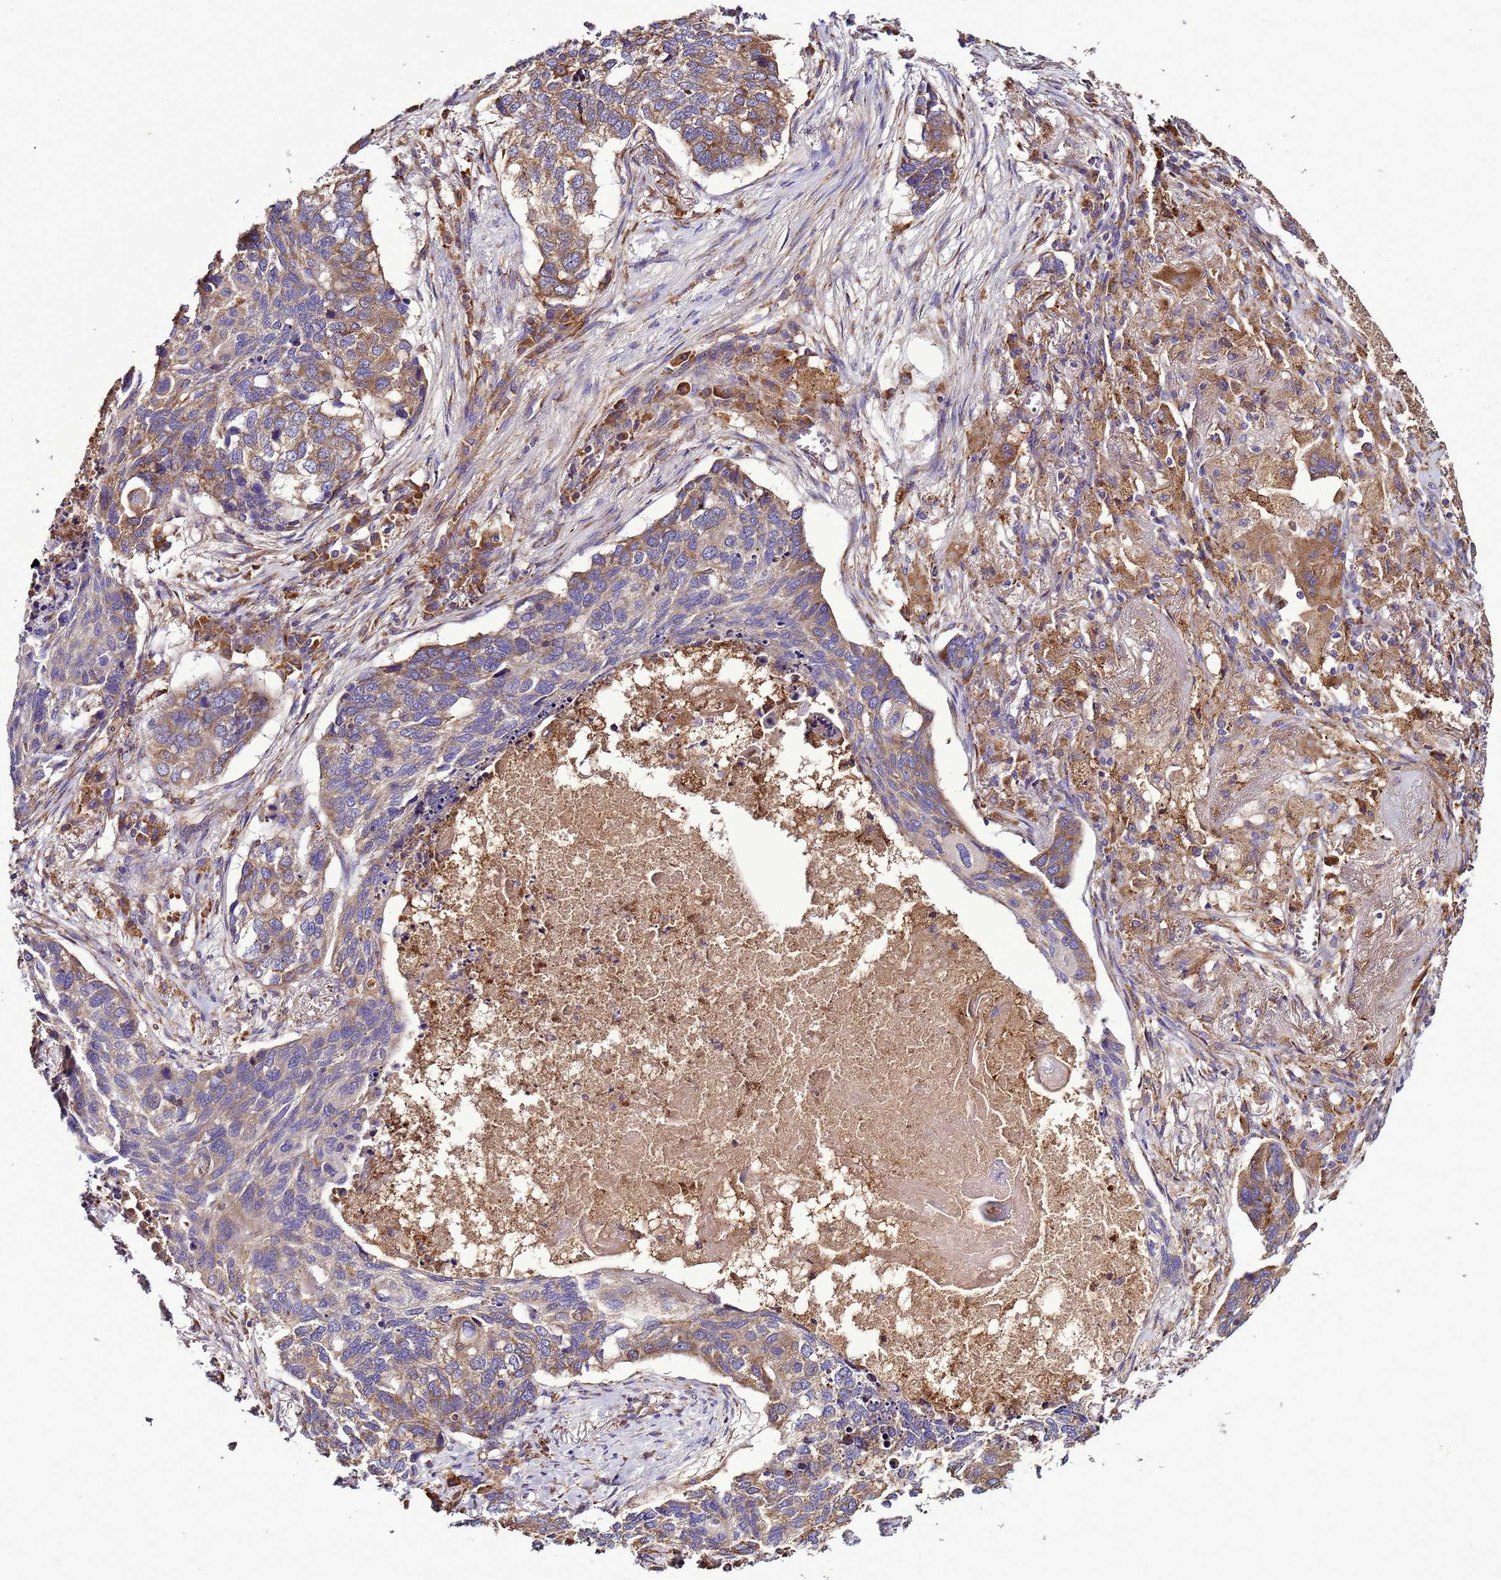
{"staining": {"intensity": "moderate", "quantity": "<25%", "location": "cytoplasmic/membranous"}, "tissue": "lung cancer", "cell_type": "Tumor cells", "image_type": "cancer", "snomed": [{"axis": "morphology", "description": "Squamous cell carcinoma, NOS"}, {"axis": "topography", "description": "Lung"}], "caption": "DAB (3,3'-diaminobenzidine) immunohistochemical staining of squamous cell carcinoma (lung) shows moderate cytoplasmic/membranous protein expression in about <25% of tumor cells.", "gene": "ANTKMT", "patient": {"sex": "female", "age": 63}}